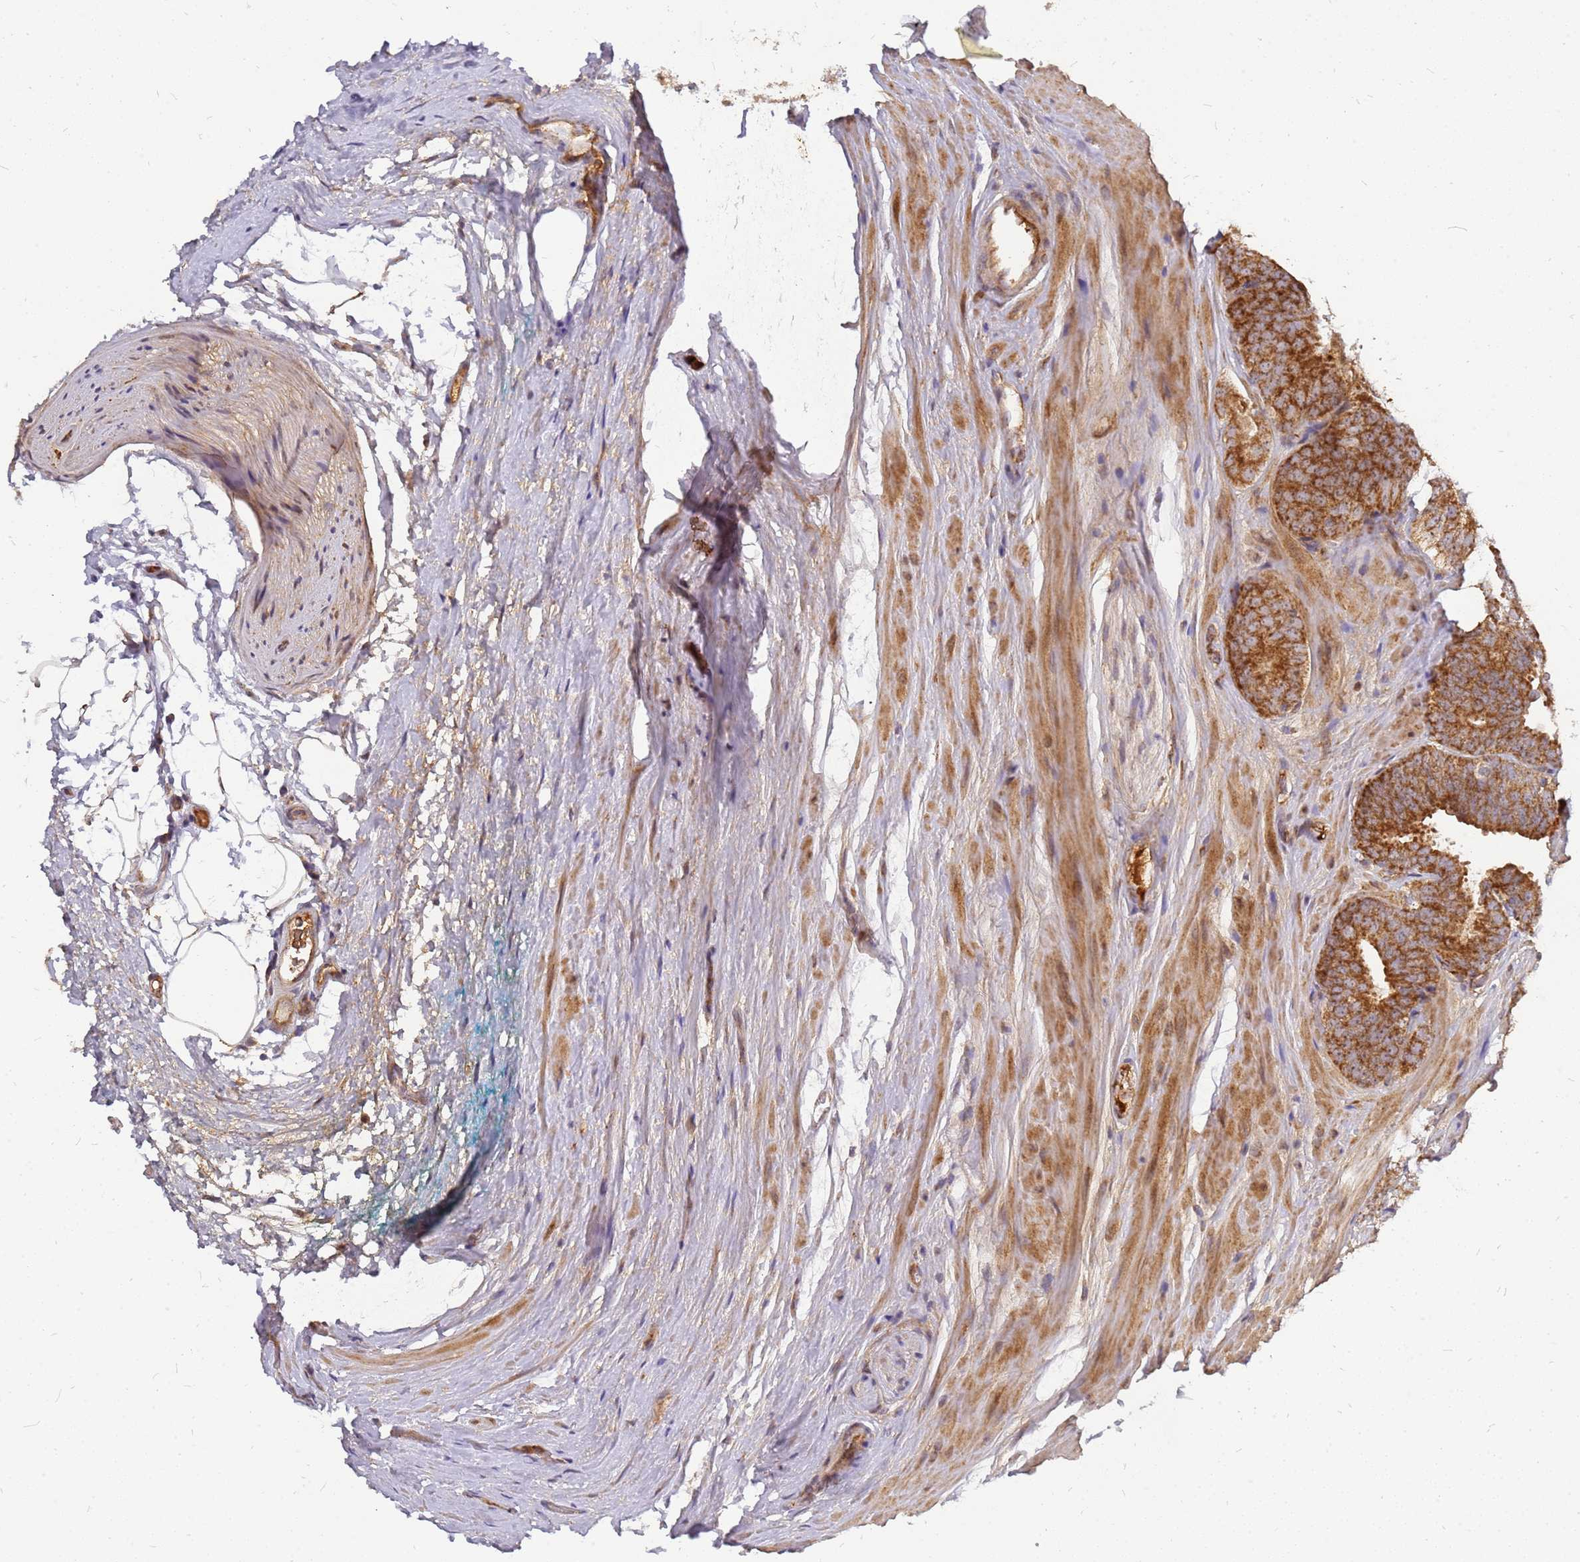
{"staining": {"intensity": "strong", "quantity": ">75%", "location": "cytoplasmic/membranous"}, "tissue": "prostate cancer", "cell_type": "Tumor cells", "image_type": "cancer", "snomed": [{"axis": "morphology", "description": "Adenocarcinoma, High grade"}, {"axis": "topography", "description": "Prostate"}], "caption": "A brown stain shows strong cytoplasmic/membranous expression of a protein in human prostate high-grade adenocarcinoma tumor cells. The staining was performed using DAB (3,3'-diaminobenzidine) to visualize the protein expression in brown, while the nuclei were stained in blue with hematoxylin (Magnification: 20x).", "gene": "CCDC159", "patient": {"sex": "male", "age": 63}}